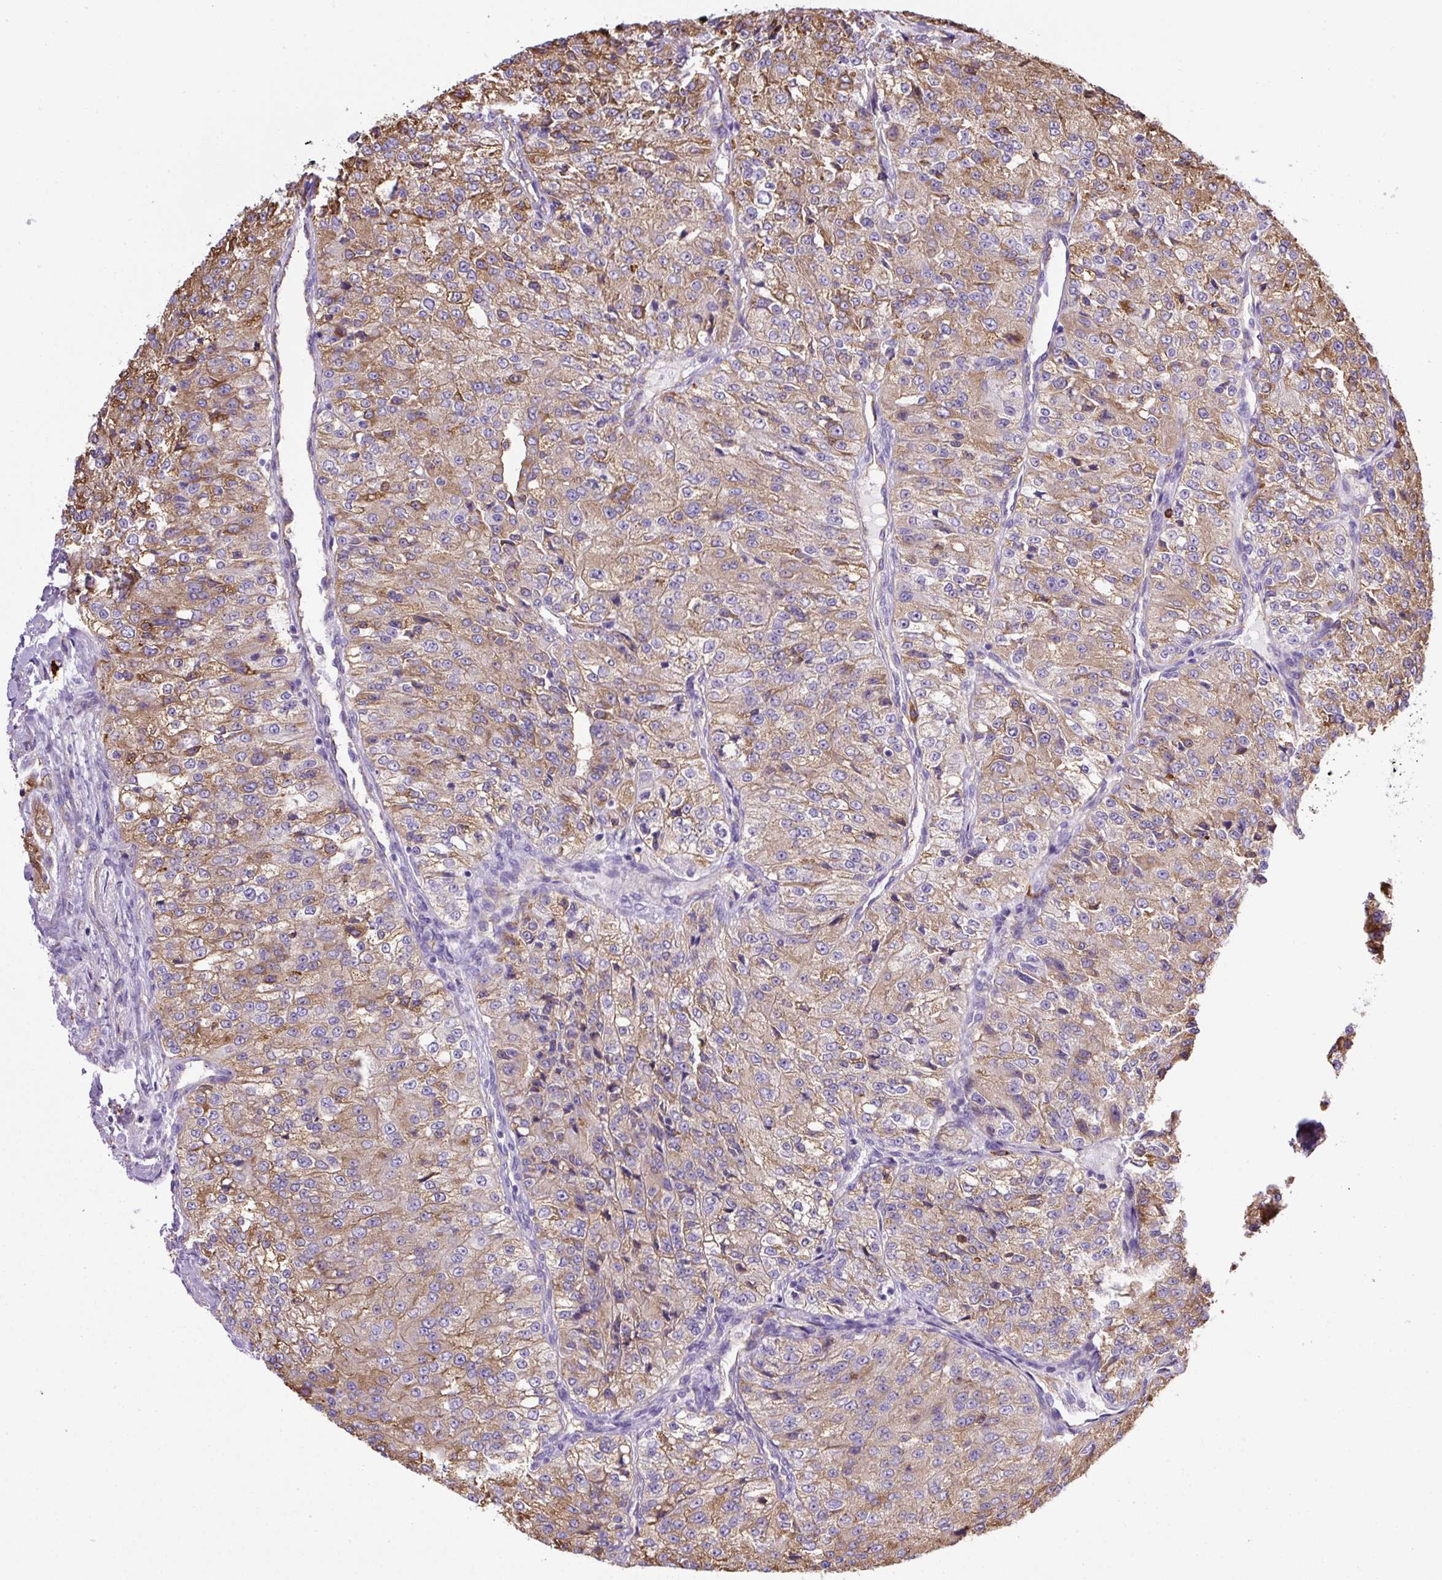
{"staining": {"intensity": "moderate", "quantity": ">75%", "location": "cytoplasmic/membranous"}, "tissue": "renal cancer", "cell_type": "Tumor cells", "image_type": "cancer", "snomed": [{"axis": "morphology", "description": "Adenocarcinoma, NOS"}, {"axis": "topography", "description": "Kidney"}], "caption": "This is an image of IHC staining of adenocarcinoma (renal), which shows moderate staining in the cytoplasmic/membranous of tumor cells.", "gene": "MAGEB5", "patient": {"sex": "female", "age": 63}}